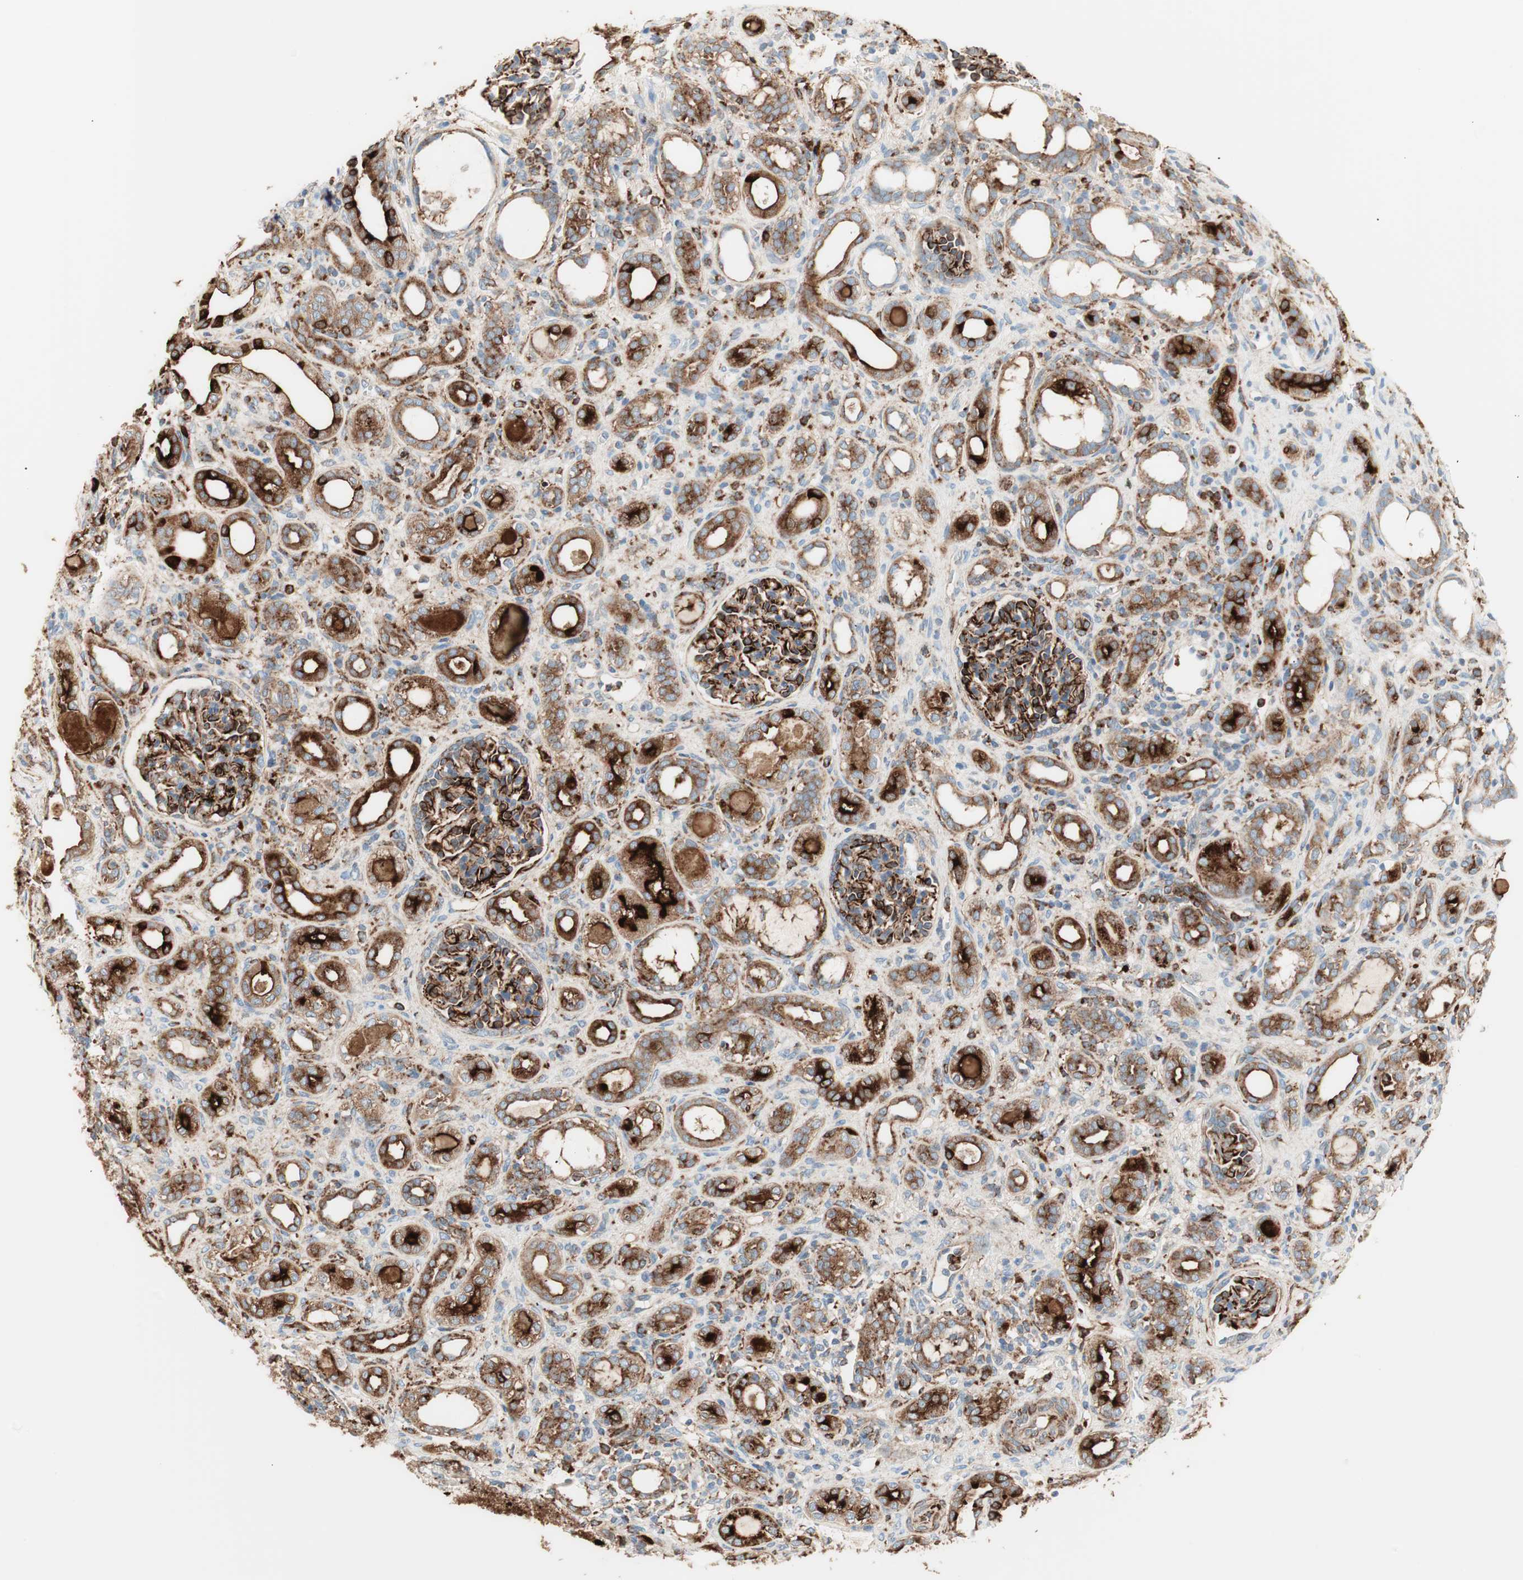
{"staining": {"intensity": "strong", "quantity": "25%-75%", "location": "cytoplasmic/membranous"}, "tissue": "kidney", "cell_type": "Cells in glomeruli", "image_type": "normal", "snomed": [{"axis": "morphology", "description": "Normal tissue, NOS"}, {"axis": "topography", "description": "Kidney"}], "caption": "Kidney stained for a protein (brown) demonstrates strong cytoplasmic/membranous positive expression in about 25%-75% of cells in glomeruli.", "gene": "ATP6V1G1", "patient": {"sex": "male", "age": 7}}